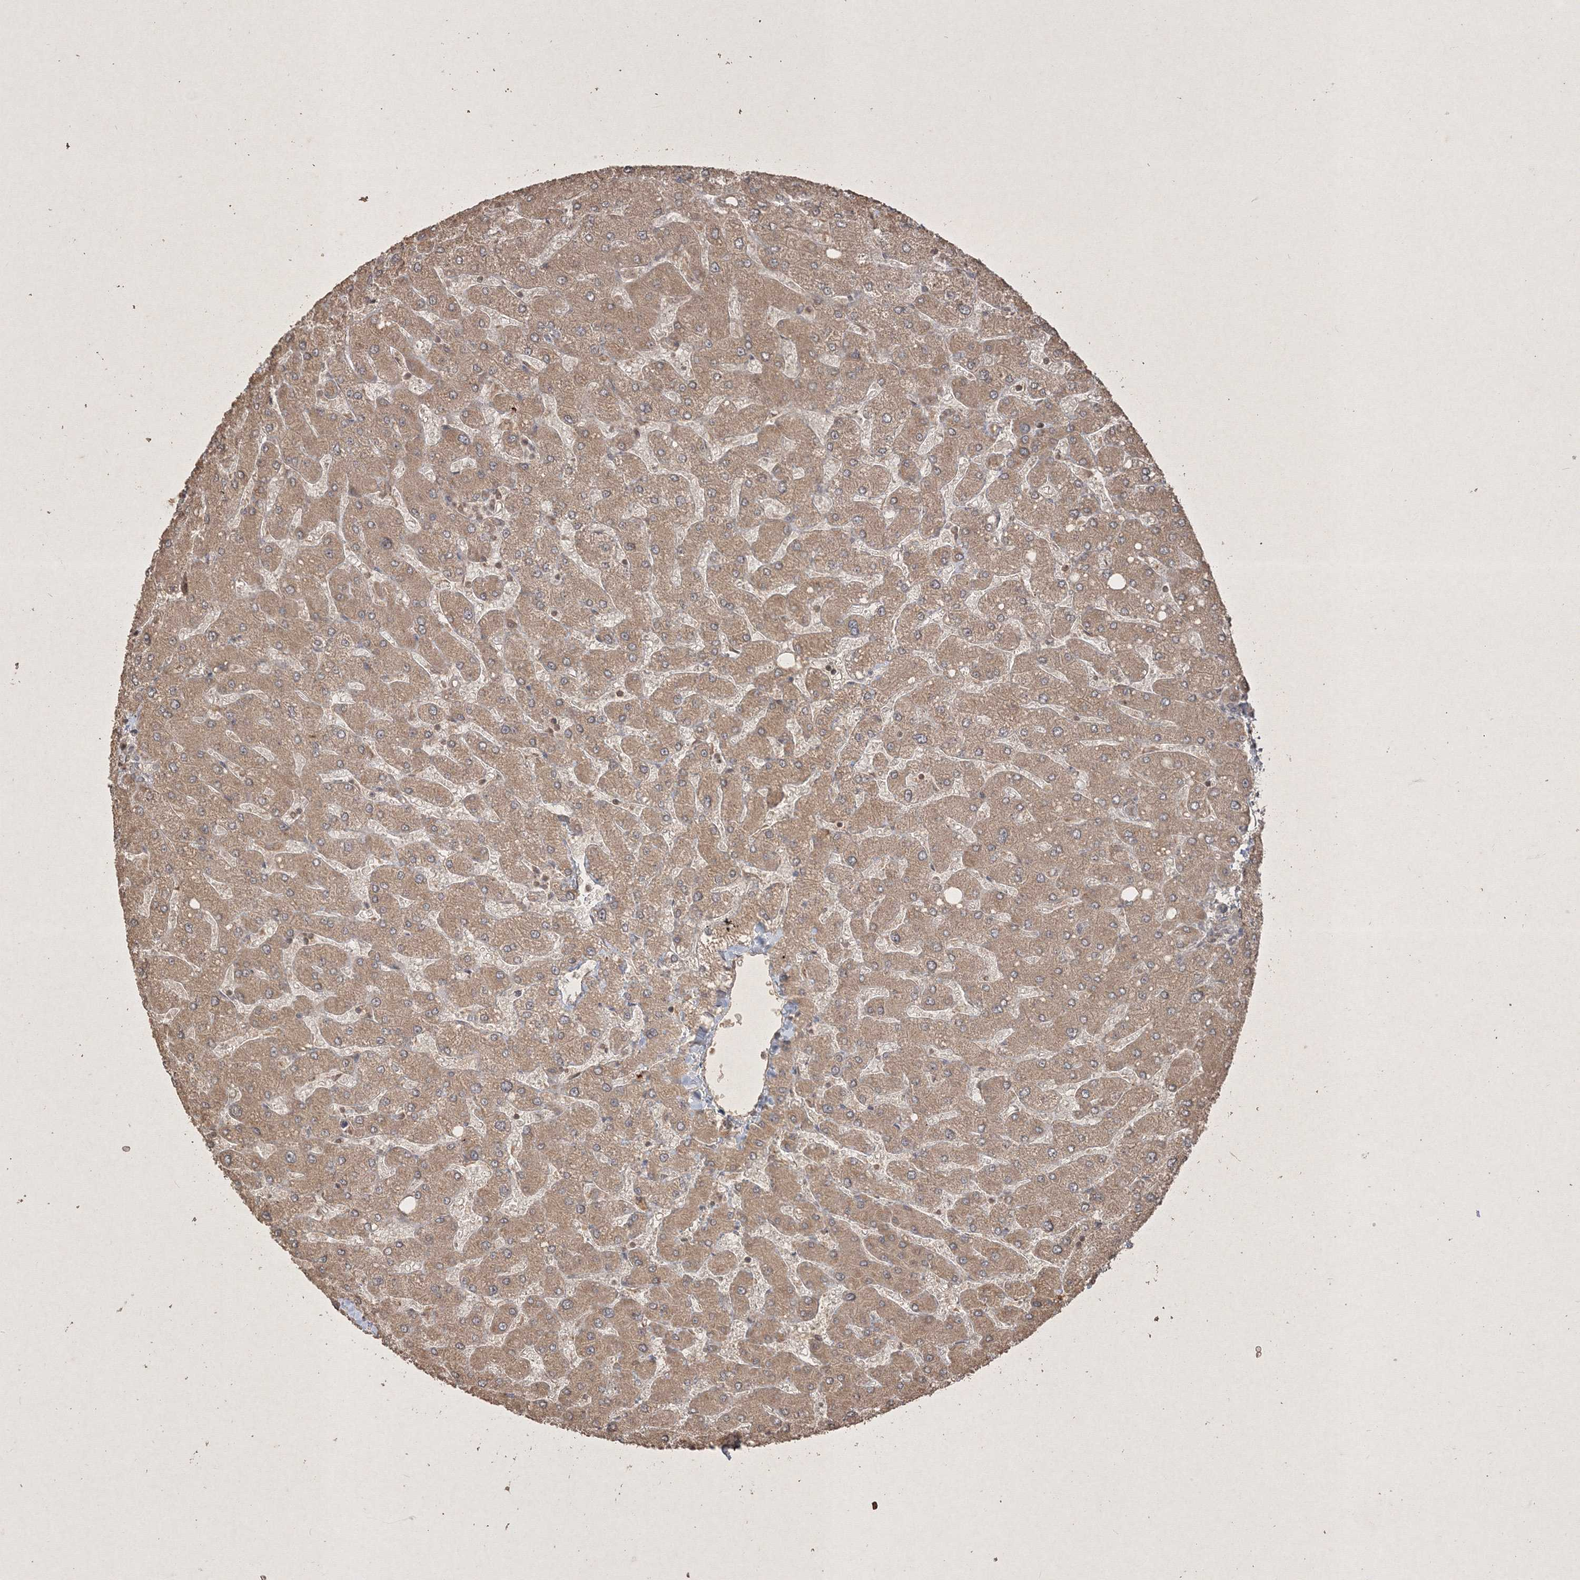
{"staining": {"intensity": "moderate", "quantity": ">75%", "location": "cytoplasmic/membranous"}, "tissue": "liver", "cell_type": "Cholangiocytes", "image_type": "normal", "snomed": [{"axis": "morphology", "description": "Normal tissue, NOS"}, {"axis": "topography", "description": "Liver"}], "caption": "Benign liver displays moderate cytoplasmic/membranous staining in about >75% of cholangiocytes (IHC, brightfield microscopy, high magnification)..", "gene": "PELI3", "patient": {"sex": "male", "age": 55}}